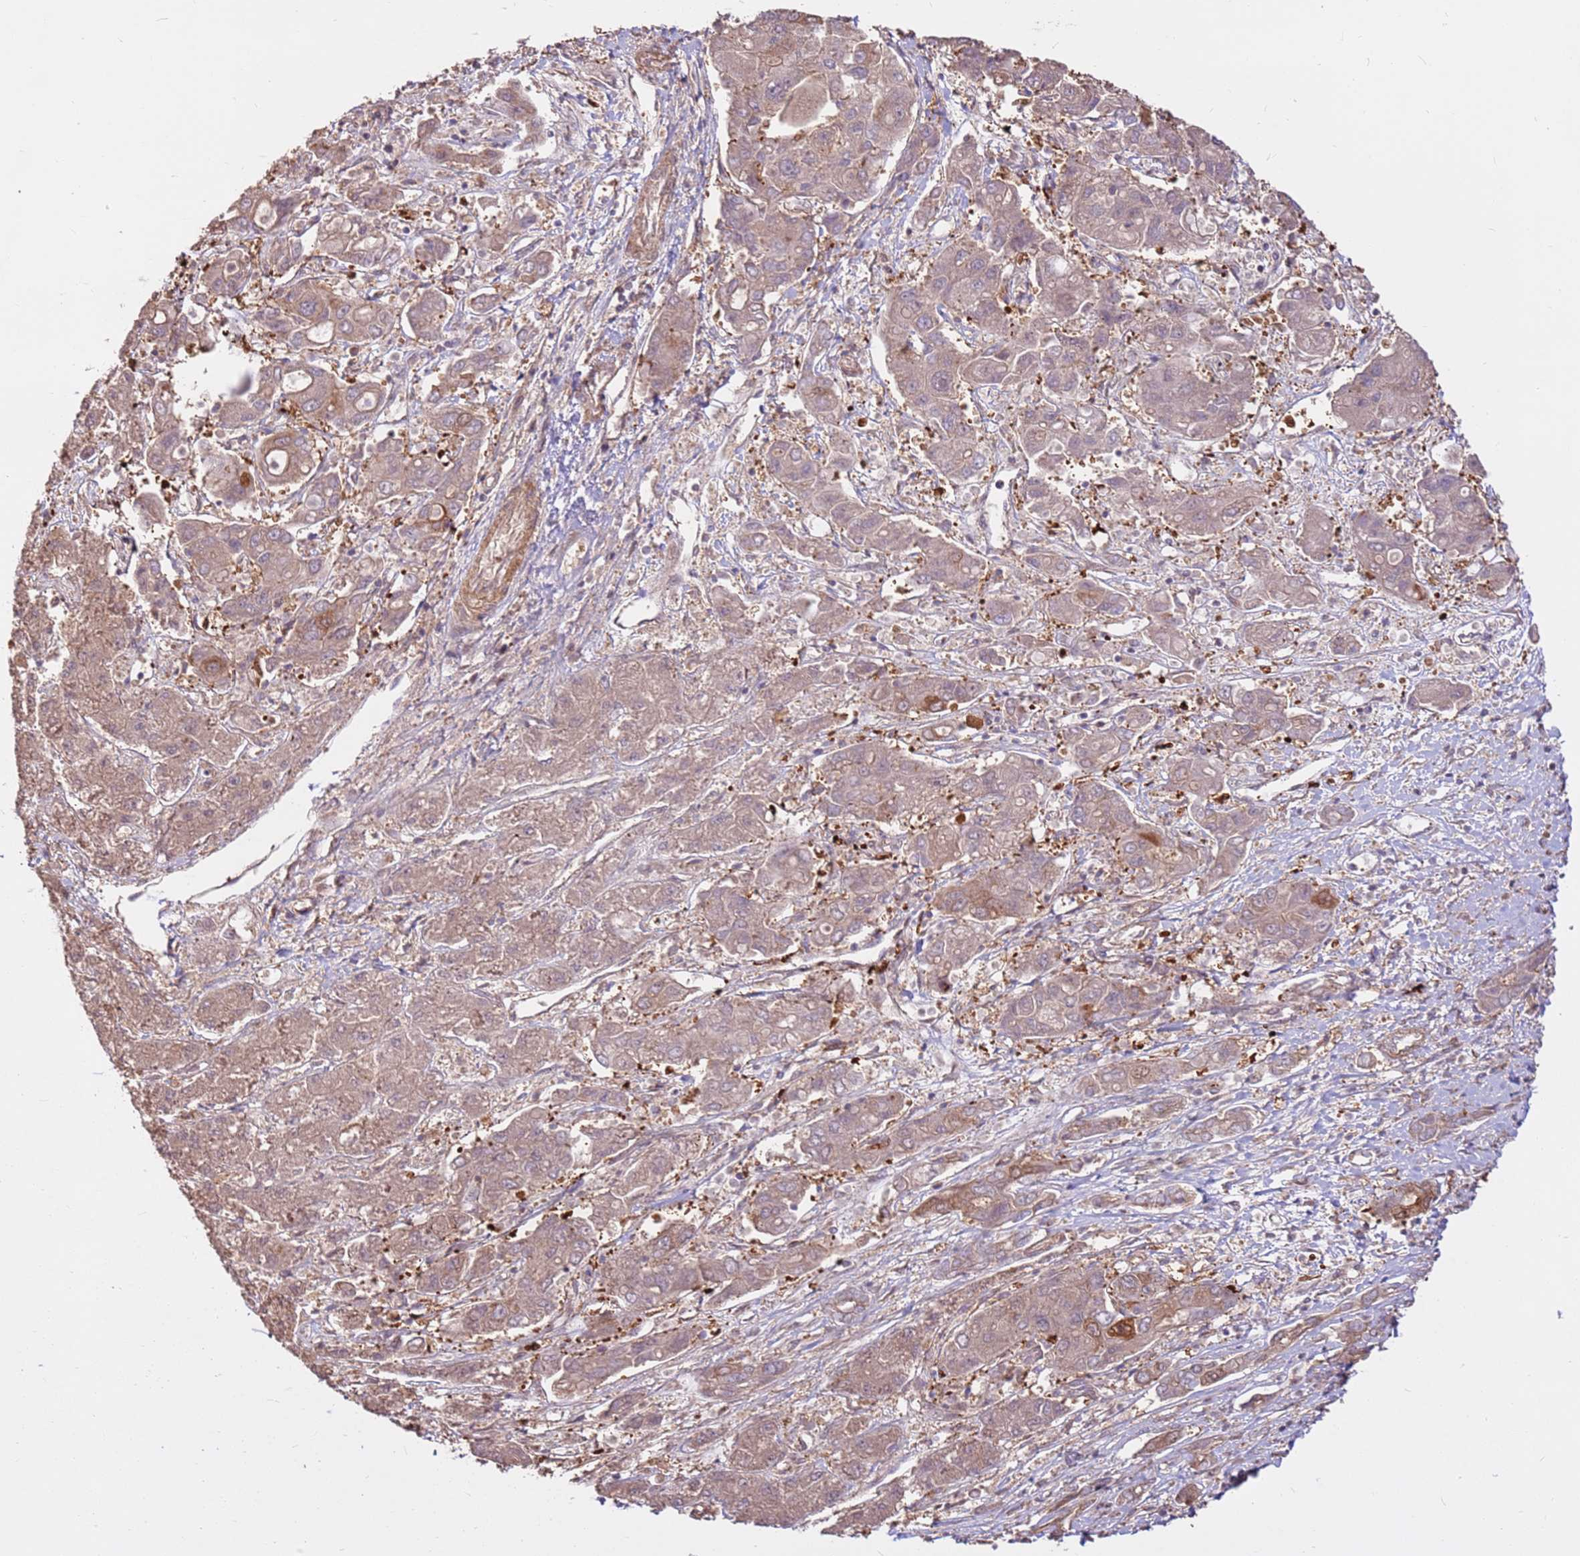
{"staining": {"intensity": "weak", "quantity": ">75%", "location": "cytoplasmic/membranous"}, "tissue": "liver cancer", "cell_type": "Tumor cells", "image_type": "cancer", "snomed": [{"axis": "morphology", "description": "Cholangiocarcinoma"}, {"axis": "topography", "description": "Liver"}], "caption": "IHC (DAB (3,3'-diaminobenzidine)) staining of liver cholangiocarcinoma reveals weak cytoplasmic/membranous protein staining in about >75% of tumor cells.", "gene": "CCDC112", "patient": {"sex": "male", "age": 67}}